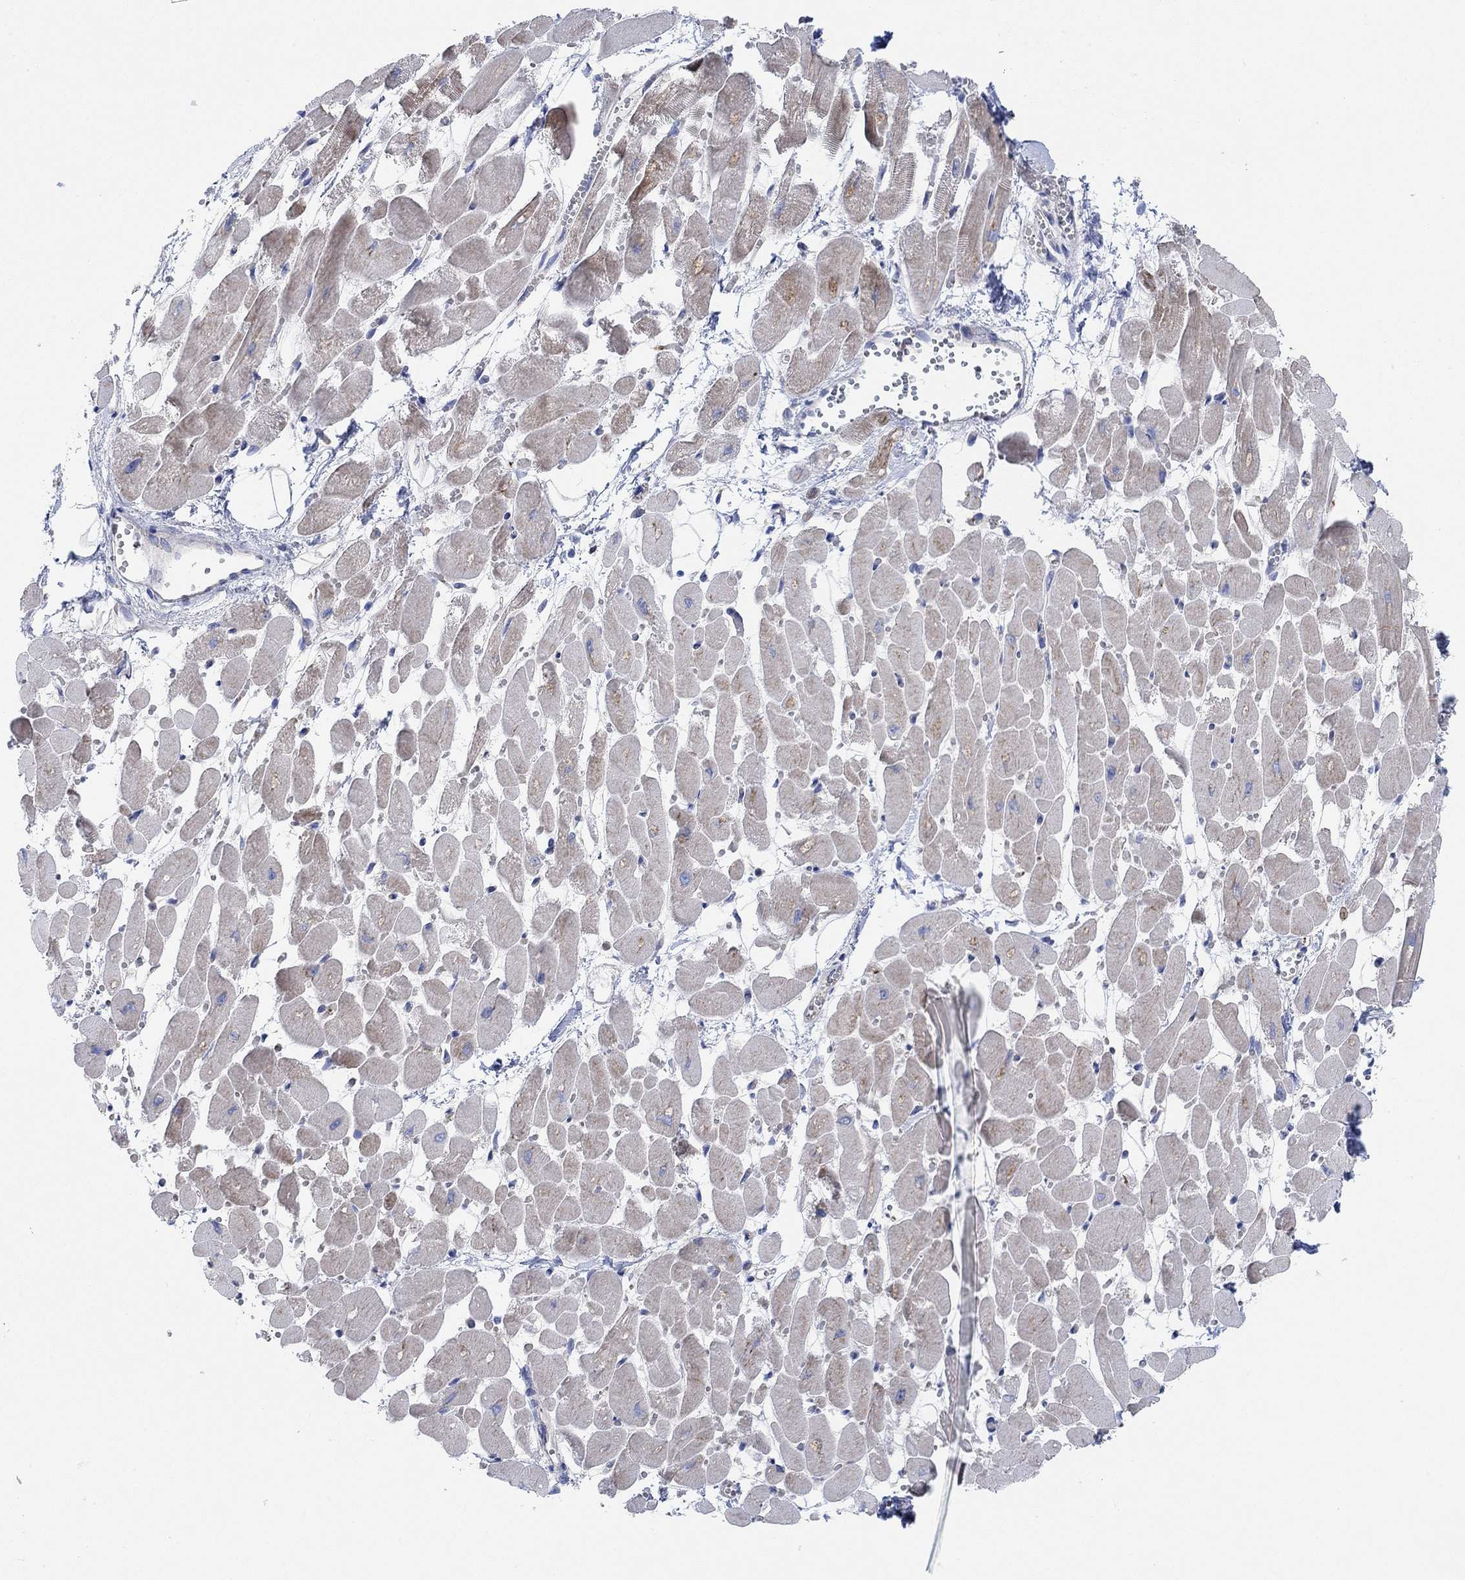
{"staining": {"intensity": "moderate", "quantity": "<25%", "location": "cytoplasmic/membranous"}, "tissue": "heart muscle", "cell_type": "Cardiomyocytes", "image_type": "normal", "snomed": [{"axis": "morphology", "description": "Normal tissue, NOS"}, {"axis": "topography", "description": "Heart"}], "caption": "High-power microscopy captured an immunohistochemistry histopathology image of unremarkable heart muscle, revealing moderate cytoplasmic/membranous staining in approximately <25% of cardiomyocytes. Immunohistochemistry stains the protein in brown and the nuclei are stained blue.", "gene": "PMFBP1", "patient": {"sex": "female", "age": 52}}